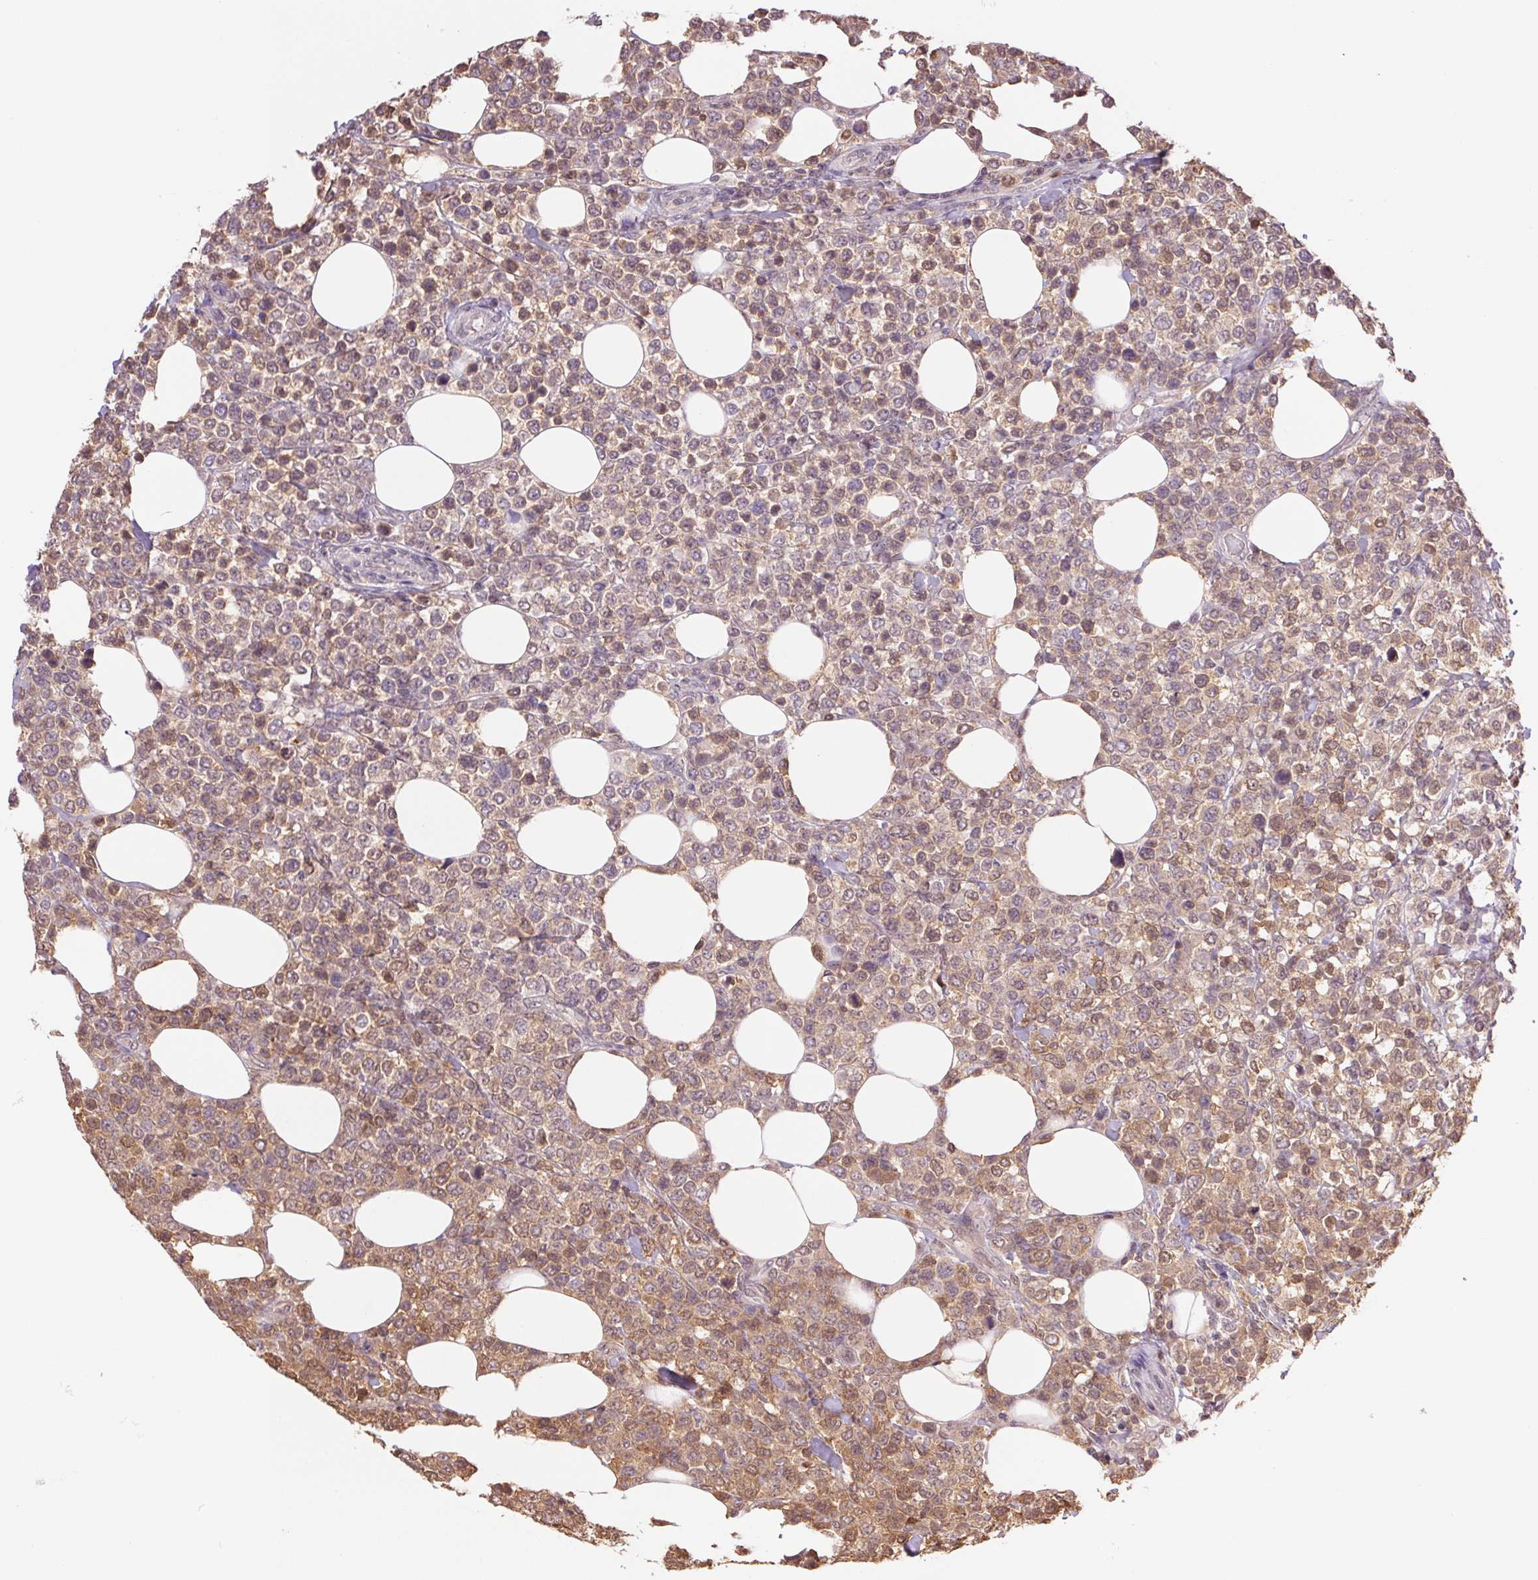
{"staining": {"intensity": "weak", "quantity": ">75%", "location": "cytoplasmic/membranous,nuclear"}, "tissue": "lymphoma", "cell_type": "Tumor cells", "image_type": "cancer", "snomed": [{"axis": "morphology", "description": "Malignant lymphoma, non-Hodgkin's type, High grade"}, {"axis": "topography", "description": "Soft tissue"}], "caption": "Weak cytoplasmic/membranous and nuclear staining is appreciated in about >75% of tumor cells in high-grade malignant lymphoma, non-Hodgkin's type. (Brightfield microscopy of DAB IHC at high magnification).", "gene": "CDC123", "patient": {"sex": "female", "age": 56}}